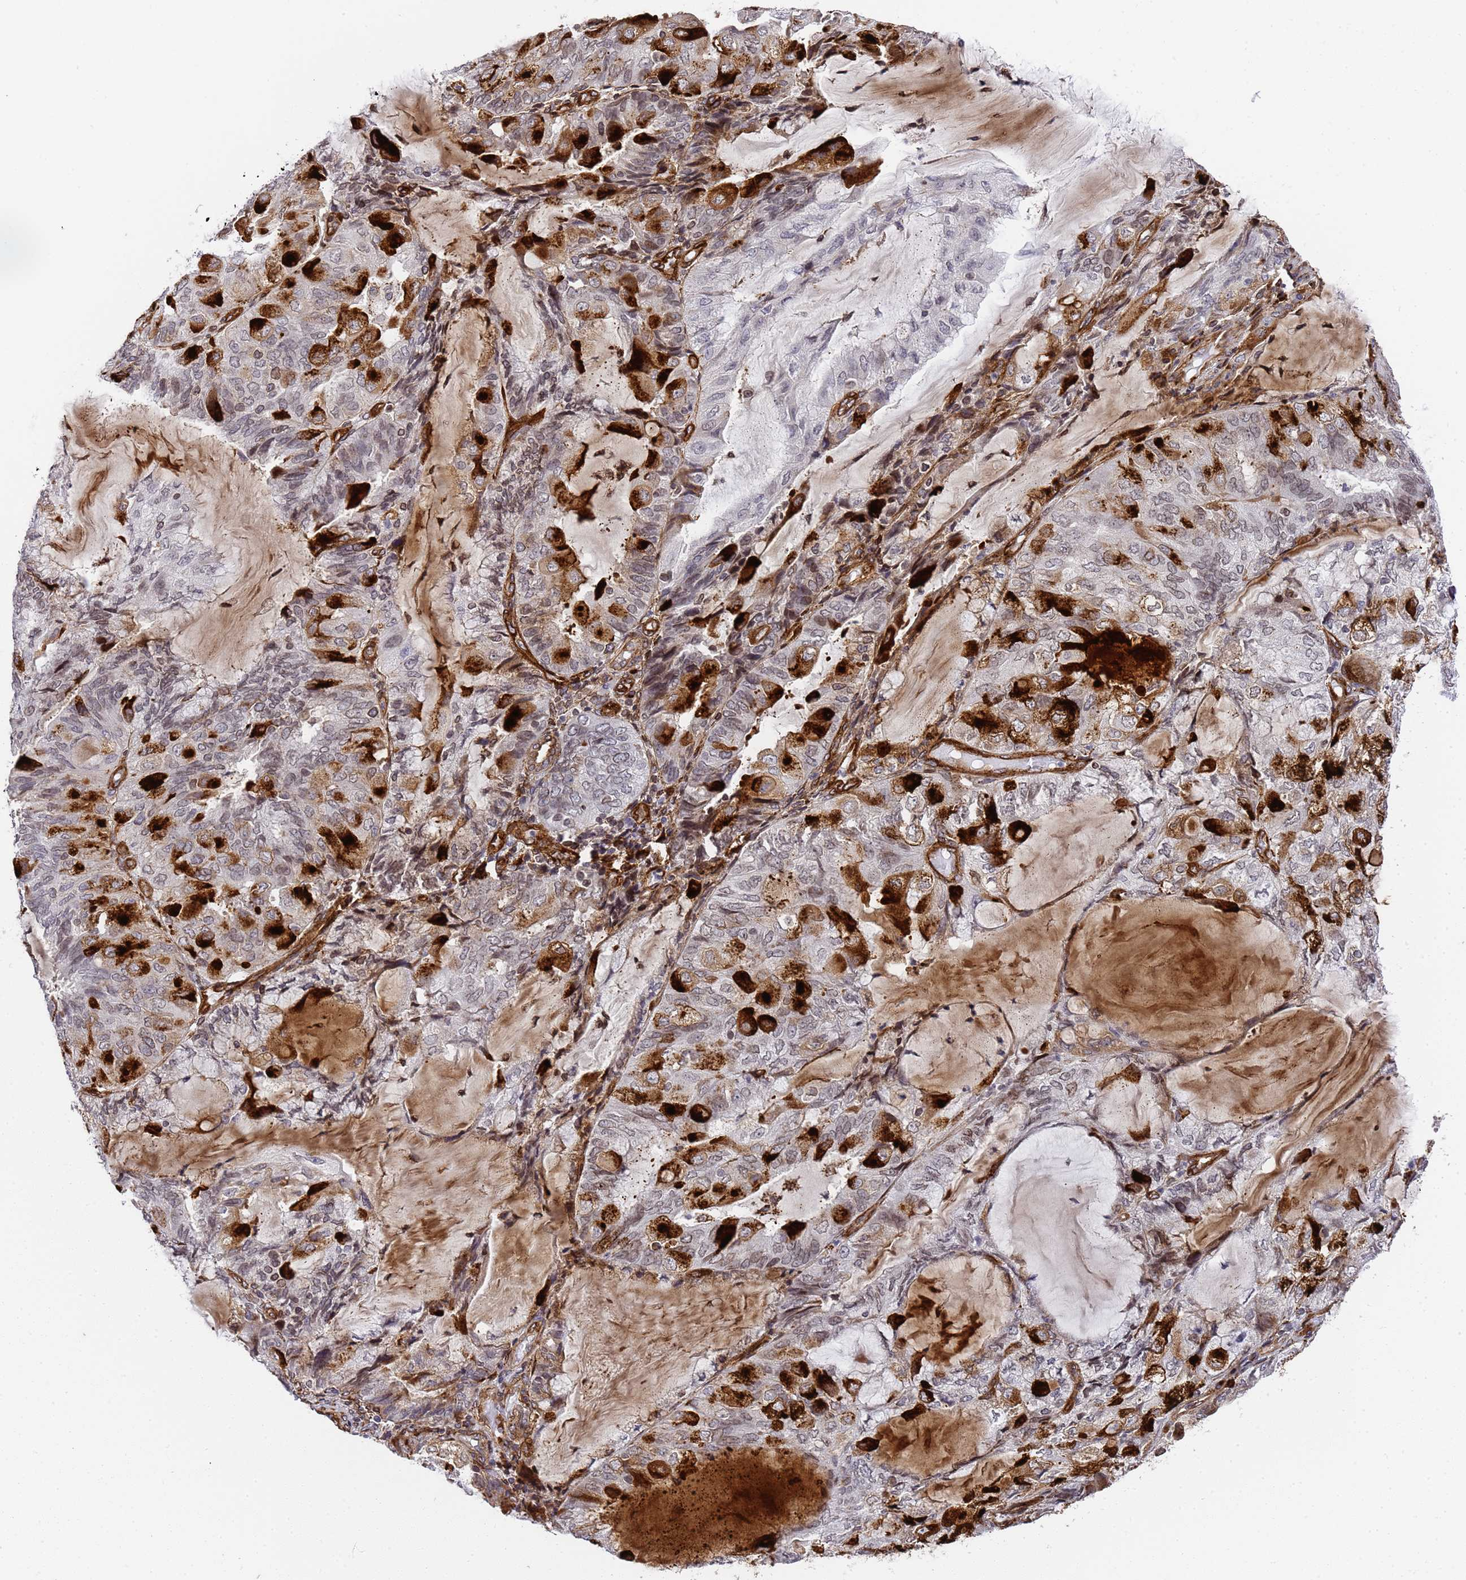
{"staining": {"intensity": "strong", "quantity": "25%-75%", "location": "cytoplasmic/membranous"}, "tissue": "endometrial cancer", "cell_type": "Tumor cells", "image_type": "cancer", "snomed": [{"axis": "morphology", "description": "Adenocarcinoma, NOS"}, {"axis": "topography", "description": "Endometrium"}], "caption": "Immunohistochemical staining of endometrial adenocarcinoma demonstrates strong cytoplasmic/membranous protein positivity in about 25%-75% of tumor cells.", "gene": "IGFBP7", "patient": {"sex": "female", "age": 81}}